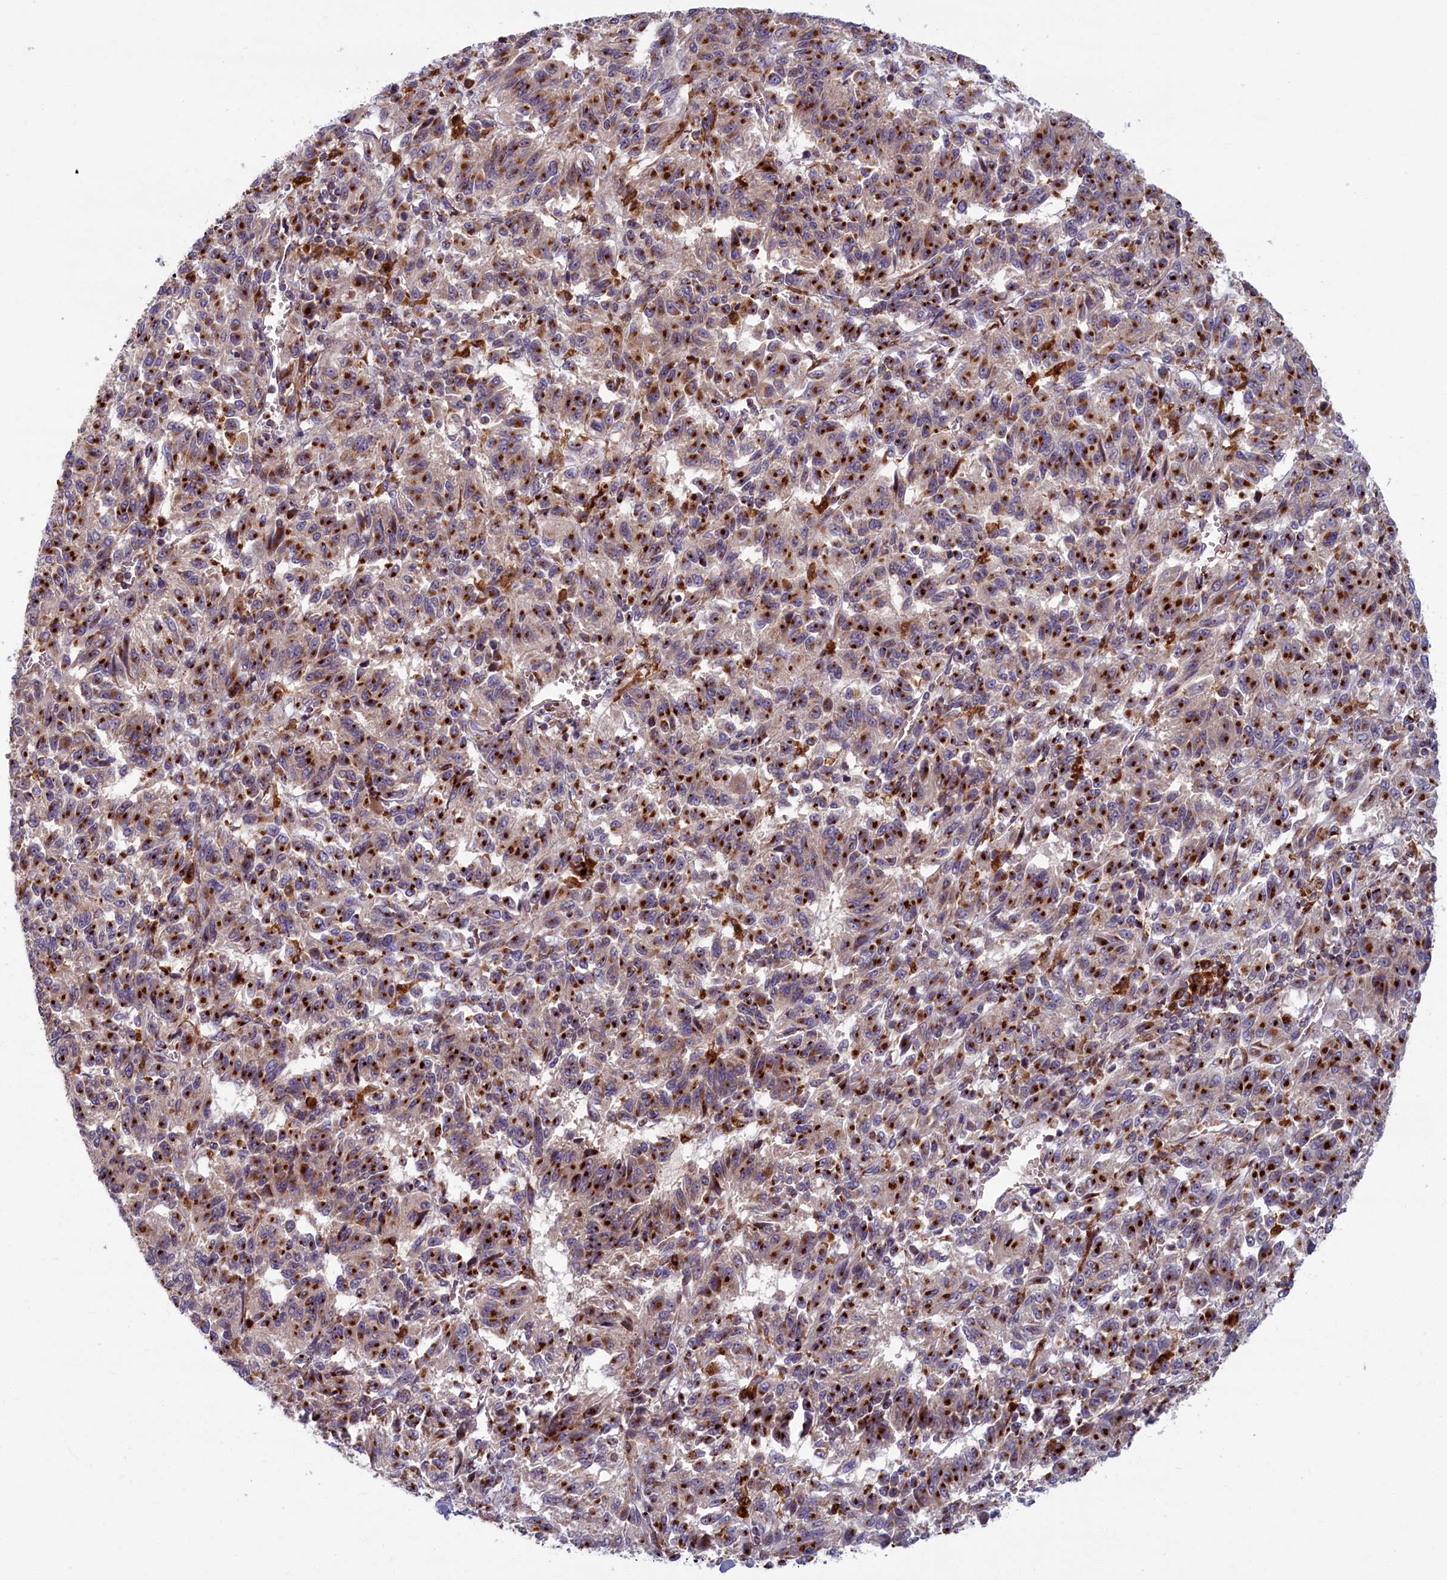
{"staining": {"intensity": "strong", "quantity": ">75%", "location": "cytoplasmic/membranous"}, "tissue": "melanoma", "cell_type": "Tumor cells", "image_type": "cancer", "snomed": [{"axis": "morphology", "description": "Malignant melanoma, Metastatic site"}, {"axis": "topography", "description": "Lung"}], "caption": "Human melanoma stained with a brown dye shows strong cytoplasmic/membranous positive expression in approximately >75% of tumor cells.", "gene": "BLVRB", "patient": {"sex": "male", "age": 64}}